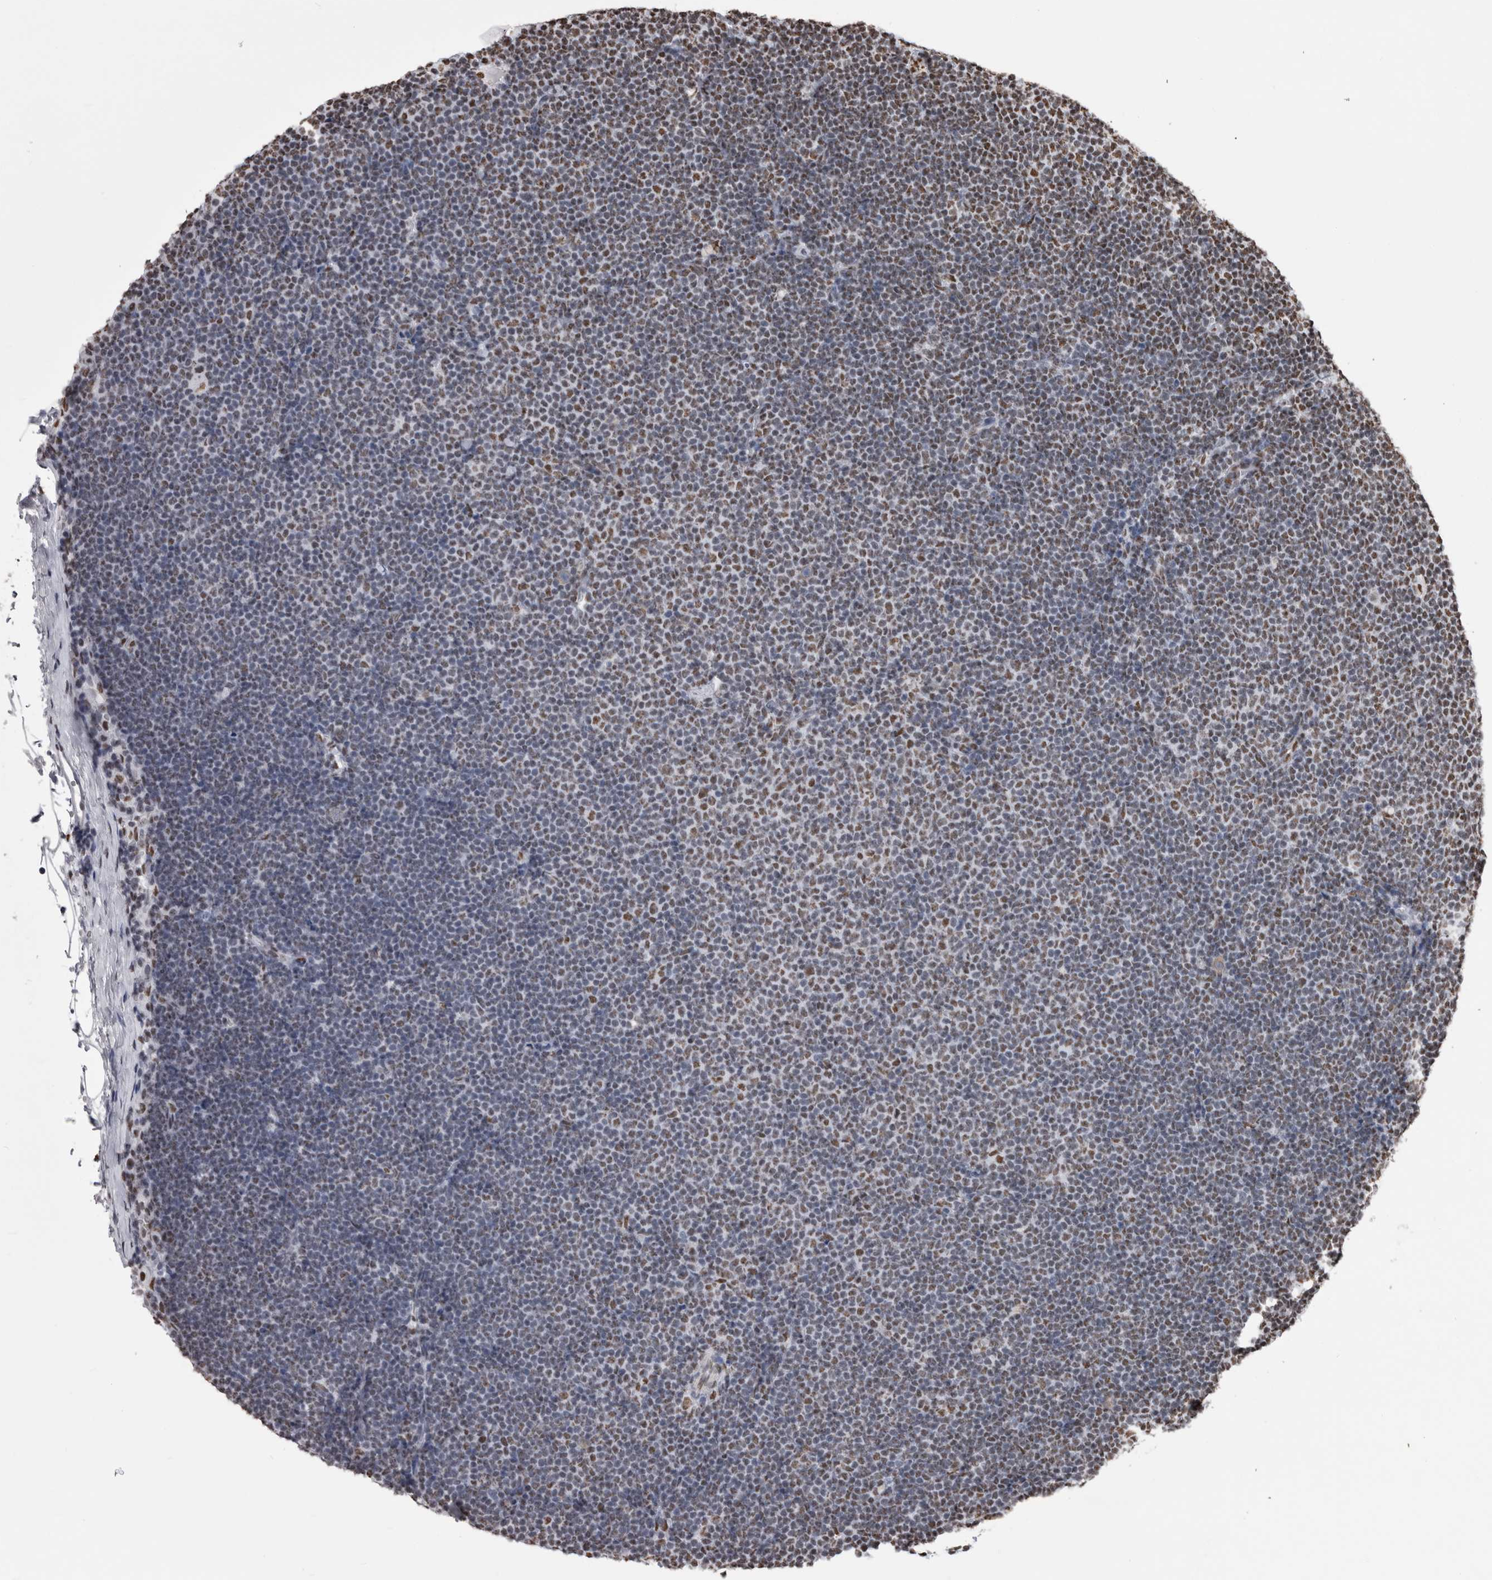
{"staining": {"intensity": "weak", "quantity": "25%-75%", "location": "nuclear"}, "tissue": "lymphoma", "cell_type": "Tumor cells", "image_type": "cancer", "snomed": [{"axis": "morphology", "description": "Malignant lymphoma, non-Hodgkin's type, Low grade"}, {"axis": "topography", "description": "Lymph node"}], "caption": "Tumor cells demonstrate weak nuclear positivity in approximately 25%-75% of cells in lymphoma.", "gene": "ALPK3", "patient": {"sex": "female", "age": 53}}